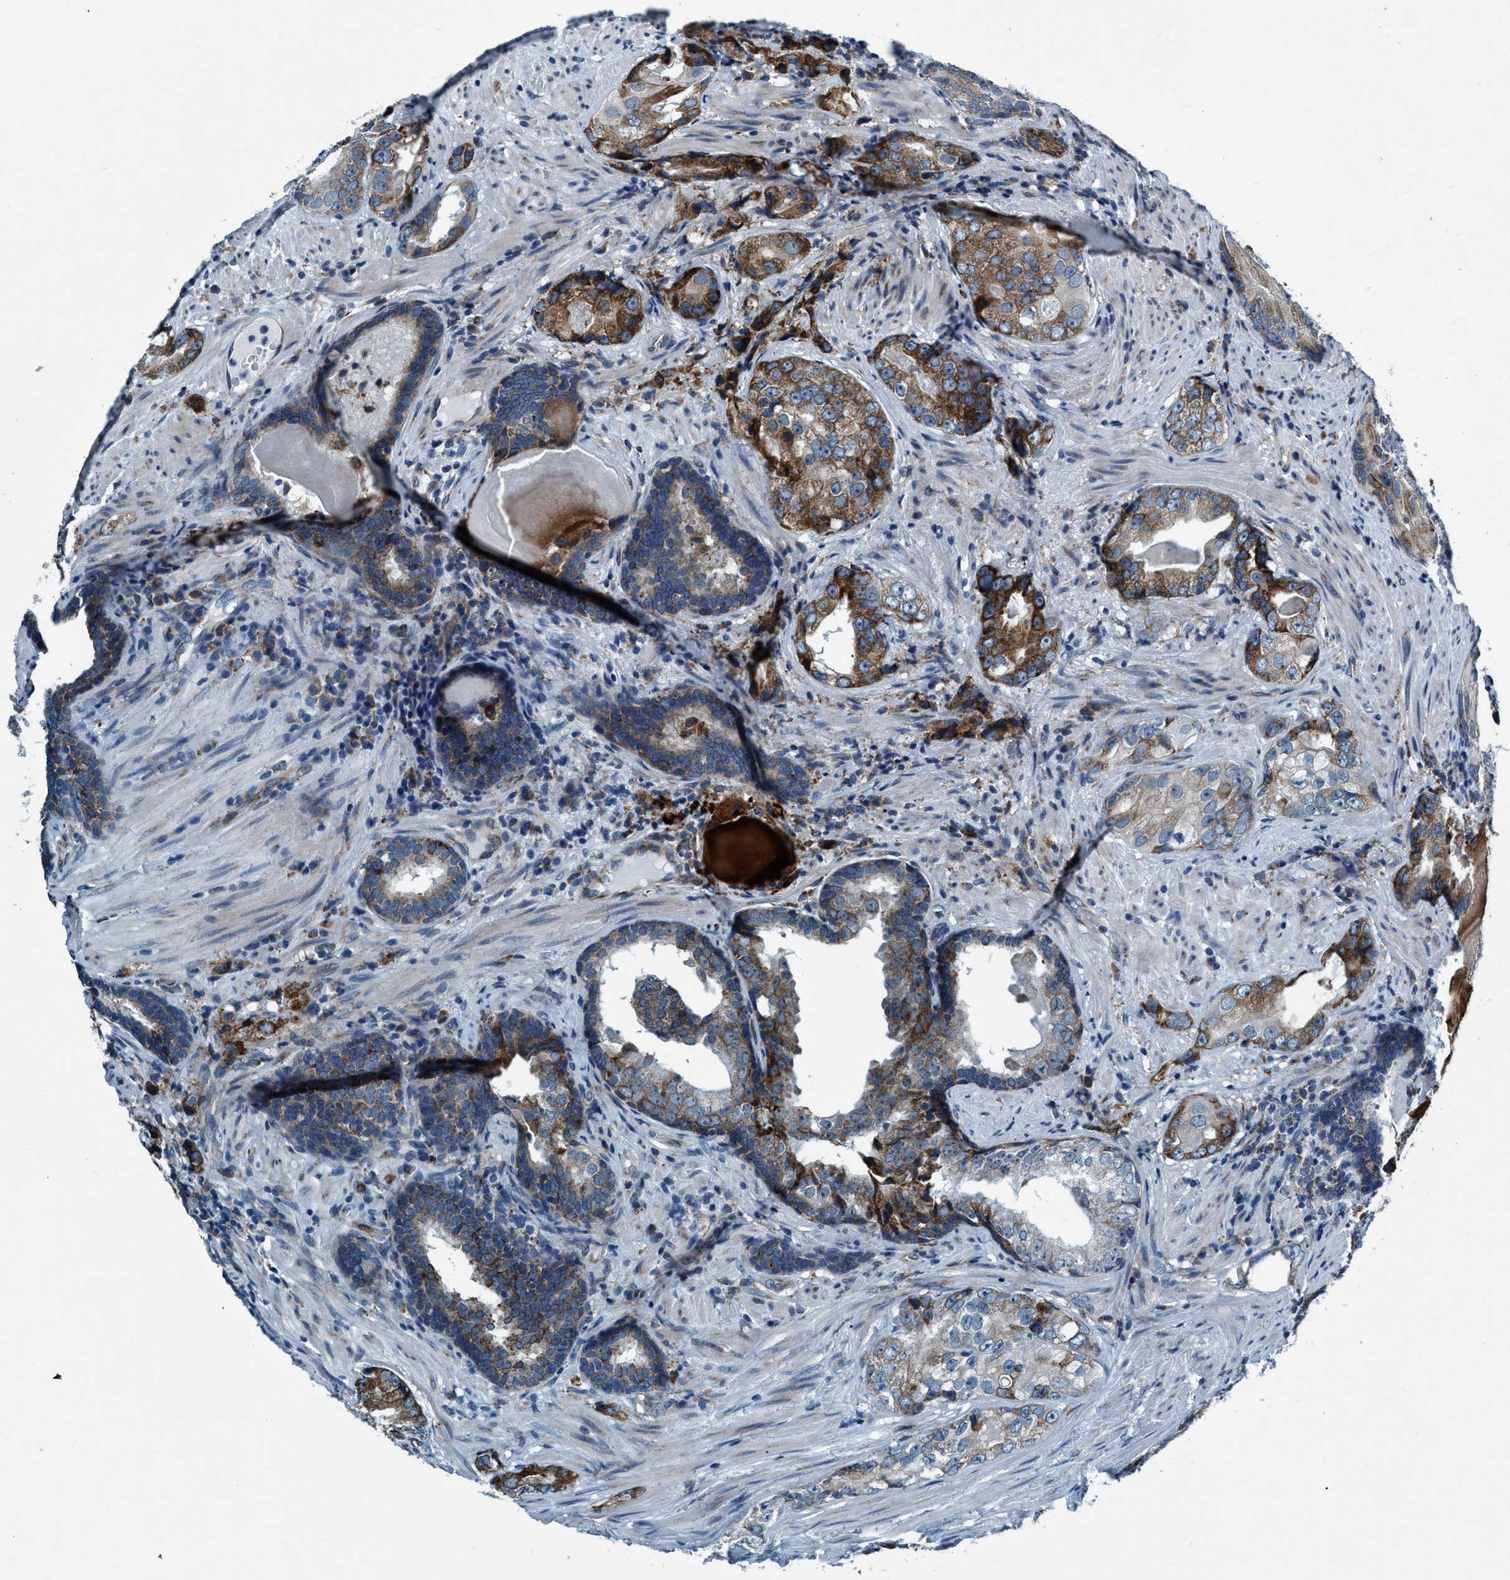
{"staining": {"intensity": "moderate", "quantity": "25%-75%", "location": "cytoplasmic/membranous"}, "tissue": "prostate cancer", "cell_type": "Tumor cells", "image_type": "cancer", "snomed": [{"axis": "morphology", "description": "Adenocarcinoma, High grade"}, {"axis": "topography", "description": "Prostate"}], "caption": "Protein staining exhibits moderate cytoplasmic/membranous staining in about 25%-75% of tumor cells in prostate cancer (high-grade adenocarcinoma). The protein of interest is shown in brown color, while the nuclei are stained blue.", "gene": "ARMC9", "patient": {"sex": "male", "age": 66}}